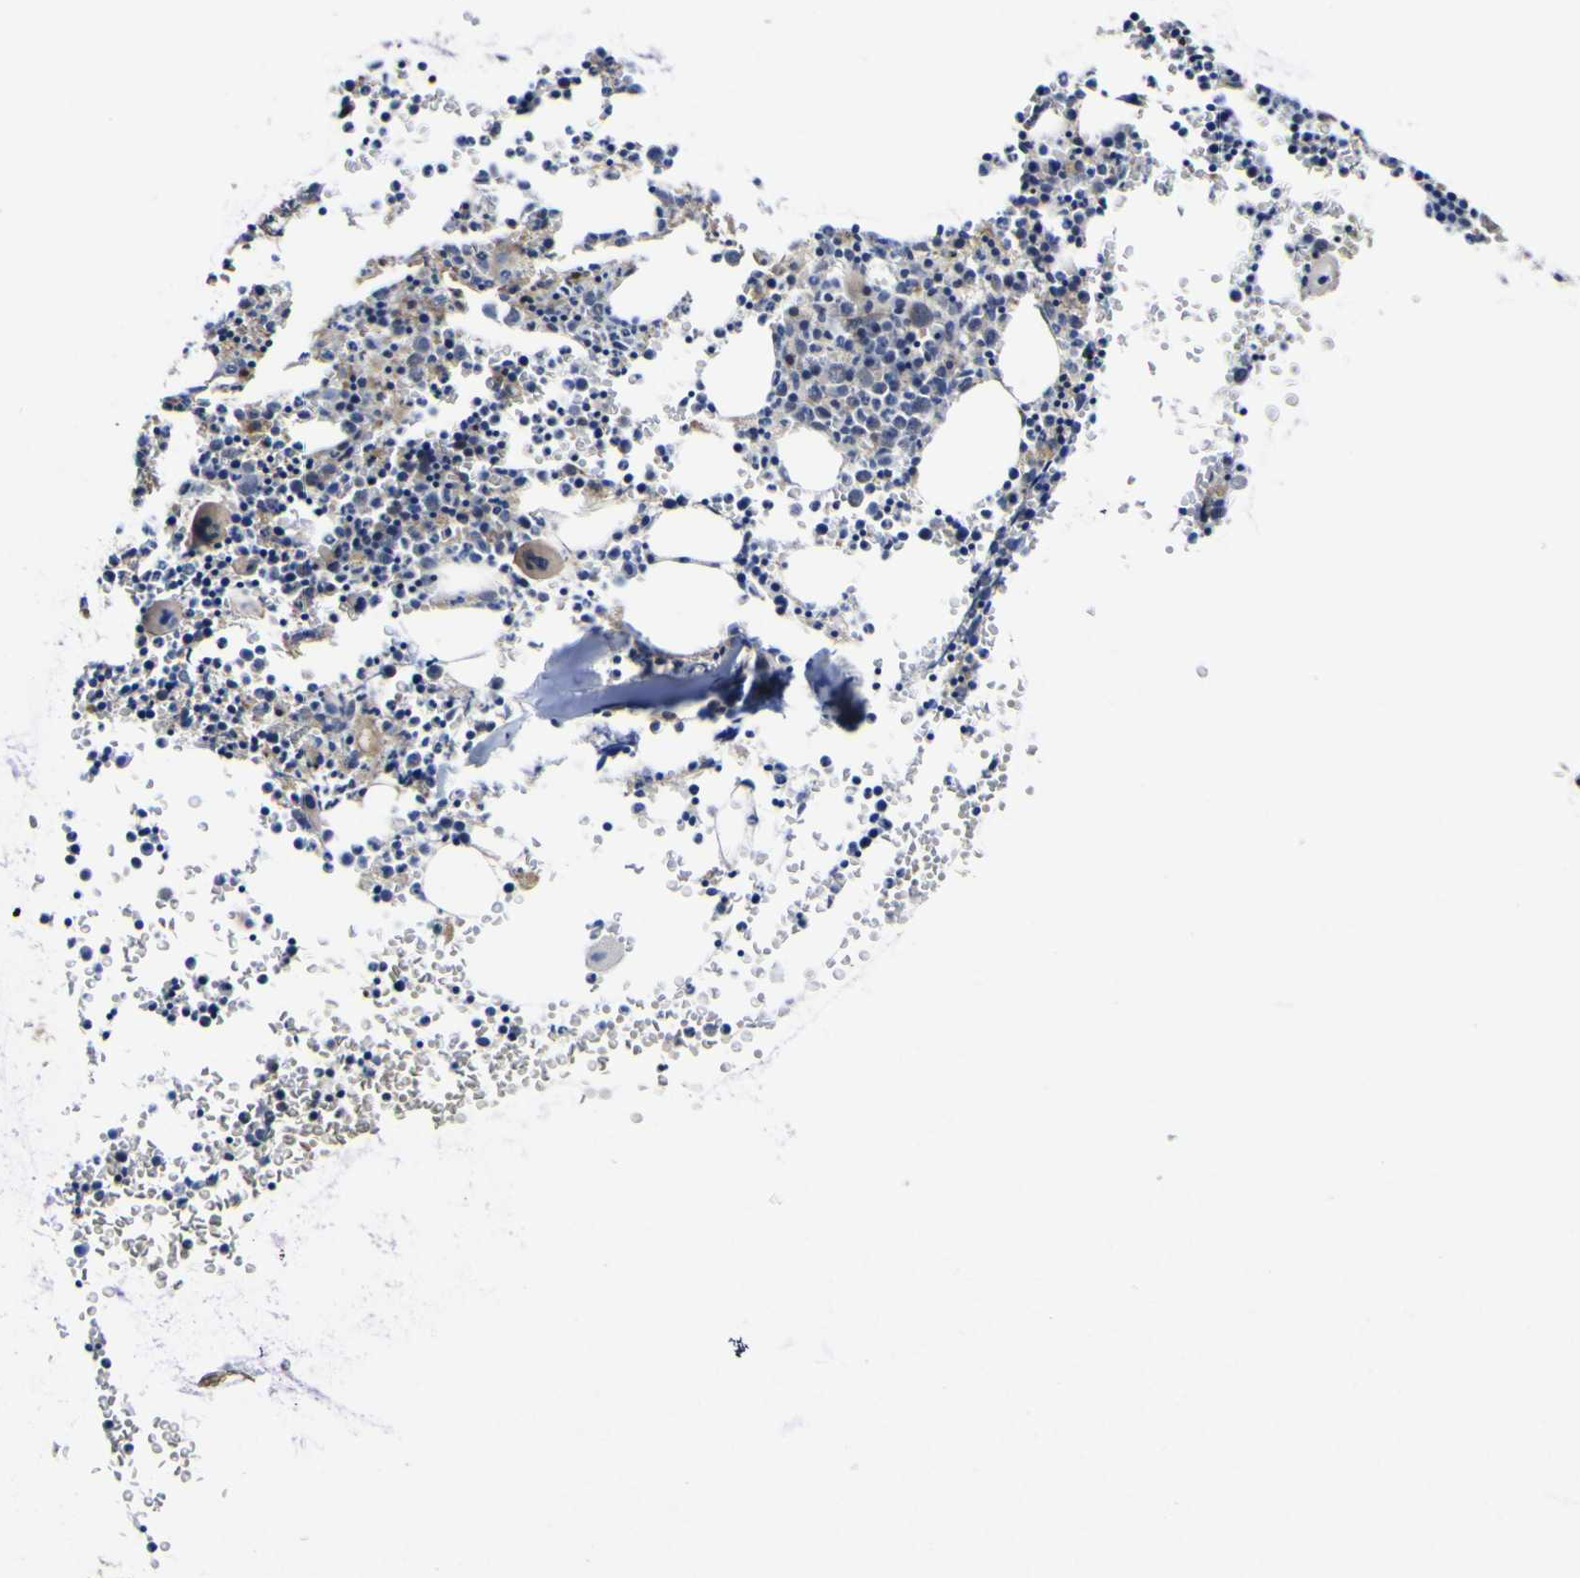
{"staining": {"intensity": "weak", "quantity": "<25%", "location": "cytoplasmic/membranous"}, "tissue": "bone marrow", "cell_type": "Hematopoietic cells", "image_type": "normal", "snomed": [{"axis": "morphology", "description": "Normal tissue, NOS"}, {"axis": "morphology", "description": "Inflammation, NOS"}, {"axis": "topography", "description": "Bone marrow"}], "caption": "This is an immunohistochemistry (IHC) photomicrograph of normal human bone marrow. There is no staining in hematopoietic cells.", "gene": "CCDC90B", "patient": {"sex": "female", "age": 61}}